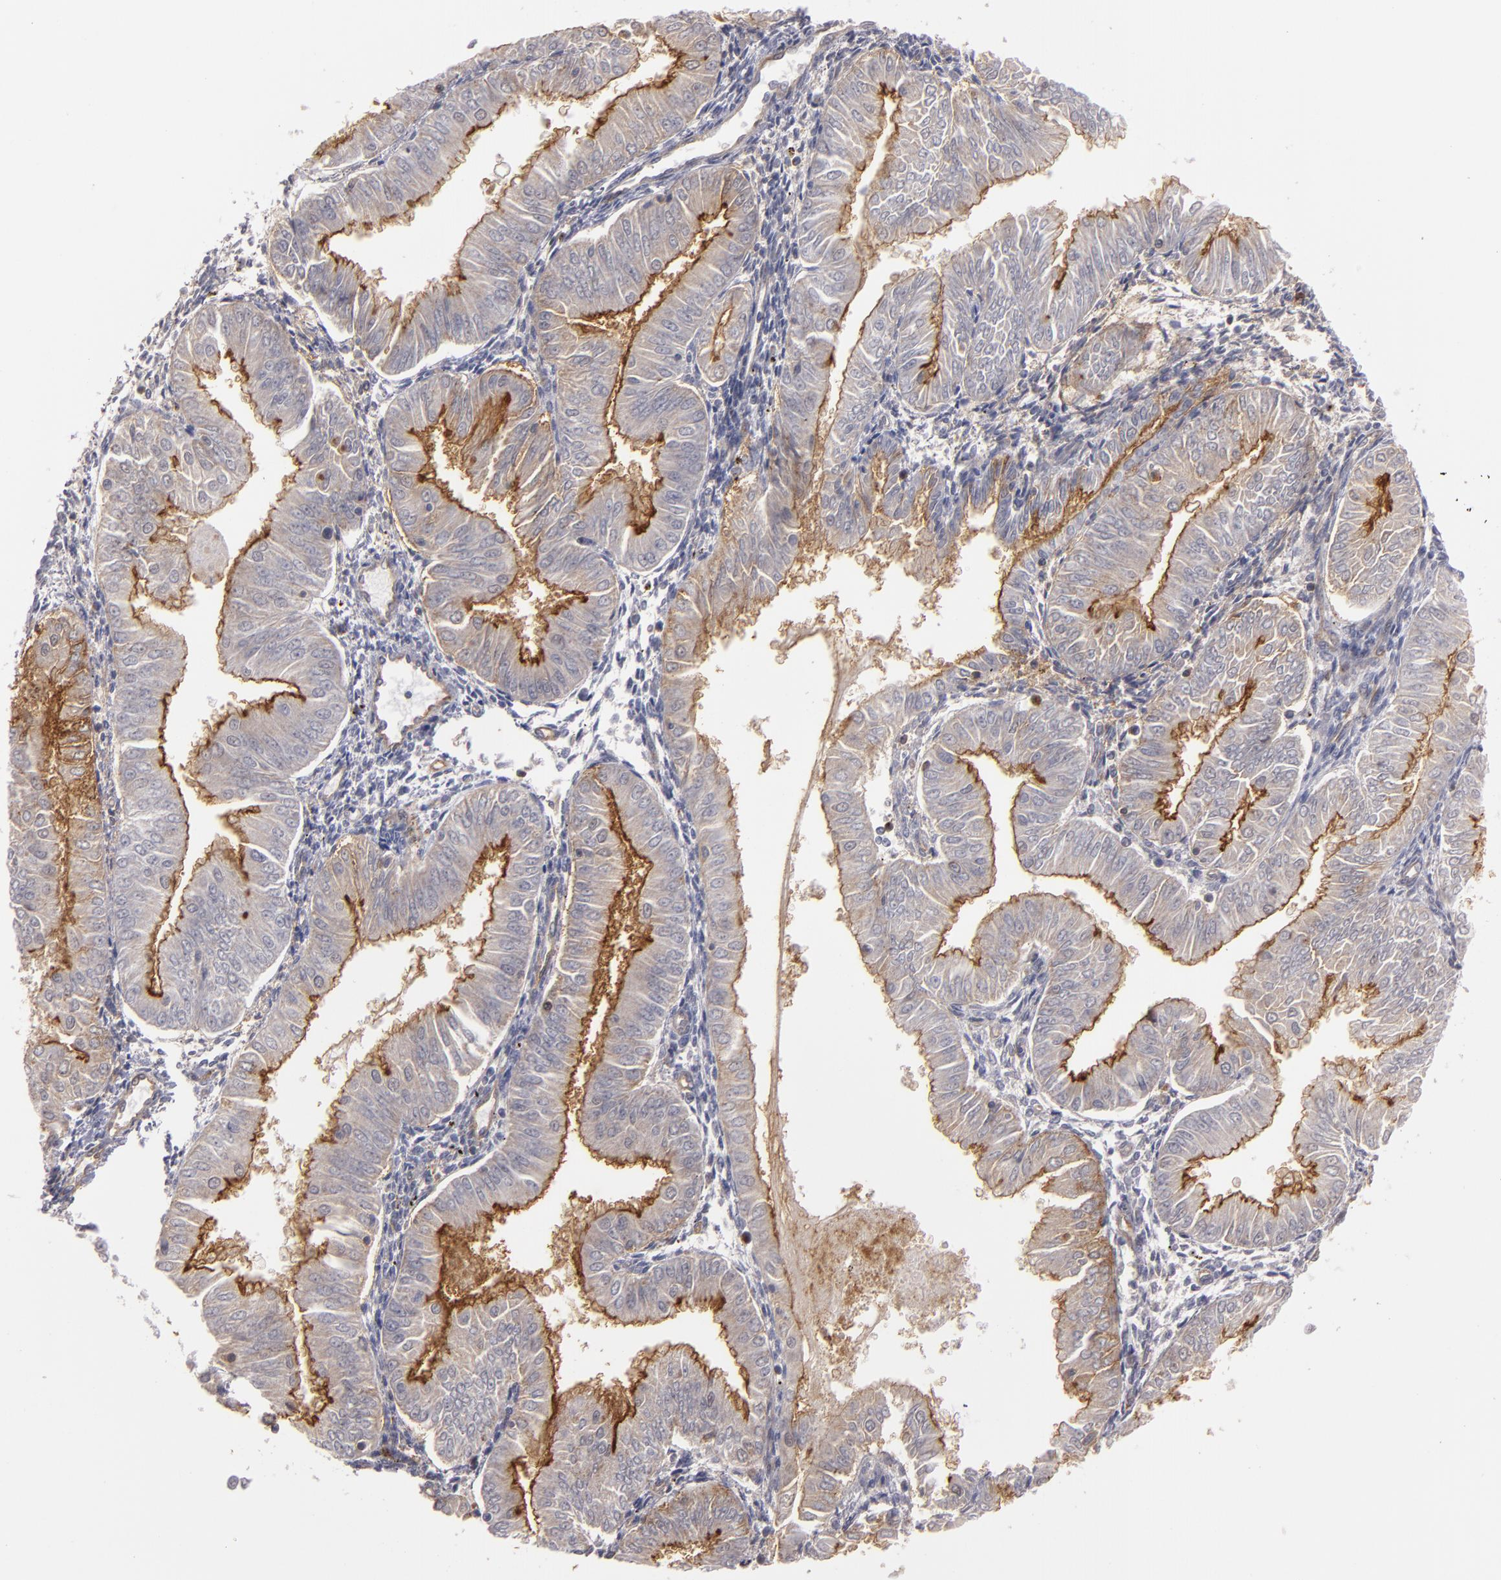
{"staining": {"intensity": "moderate", "quantity": ">75%", "location": "cytoplasmic/membranous"}, "tissue": "endometrial cancer", "cell_type": "Tumor cells", "image_type": "cancer", "snomed": [{"axis": "morphology", "description": "Adenocarcinoma, NOS"}, {"axis": "topography", "description": "Endometrium"}], "caption": "The micrograph displays immunohistochemical staining of endometrial adenocarcinoma. There is moderate cytoplasmic/membranous staining is present in approximately >75% of tumor cells.", "gene": "STX3", "patient": {"sex": "female", "age": 53}}